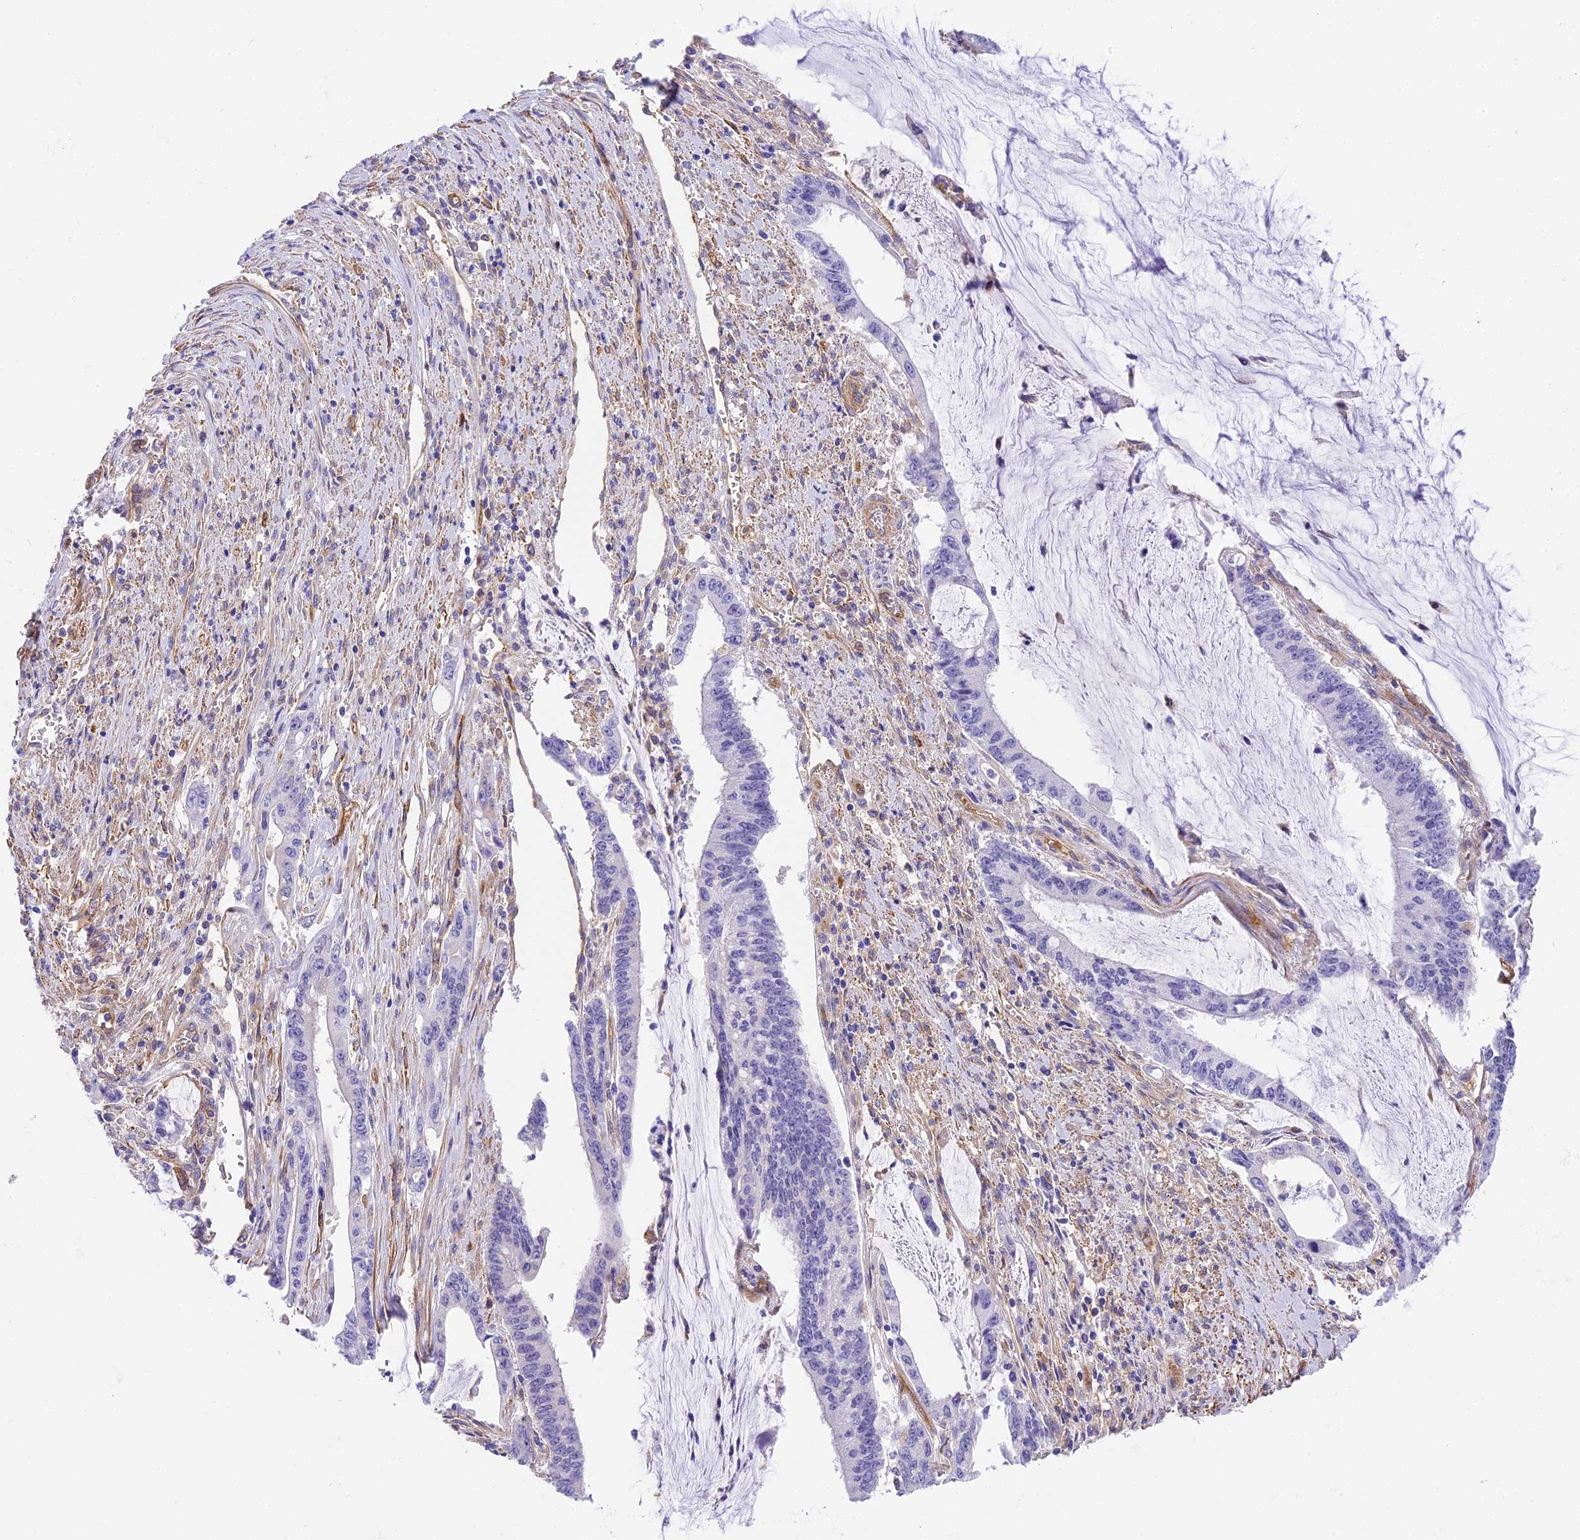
{"staining": {"intensity": "negative", "quantity": "none", "location": "none"}, "tissue": "pancreatic cancer", "cell_type": "Tumor cells", "image_type": "cancer", "snomed": [{"axis": "morphology", "description": "Adenocarcinoma, NOS"}, {"axis": "topography", "description": "Pancreas"}], "caption": "Immunohistochemistry histopathology image of neoplastic tissue: human pancreatic adenocarcinoma stained with DAB displays no significant protein staining in tumor cells.", "gene": "HOMER3", "patient": {"sex": "female", "age": 50}}